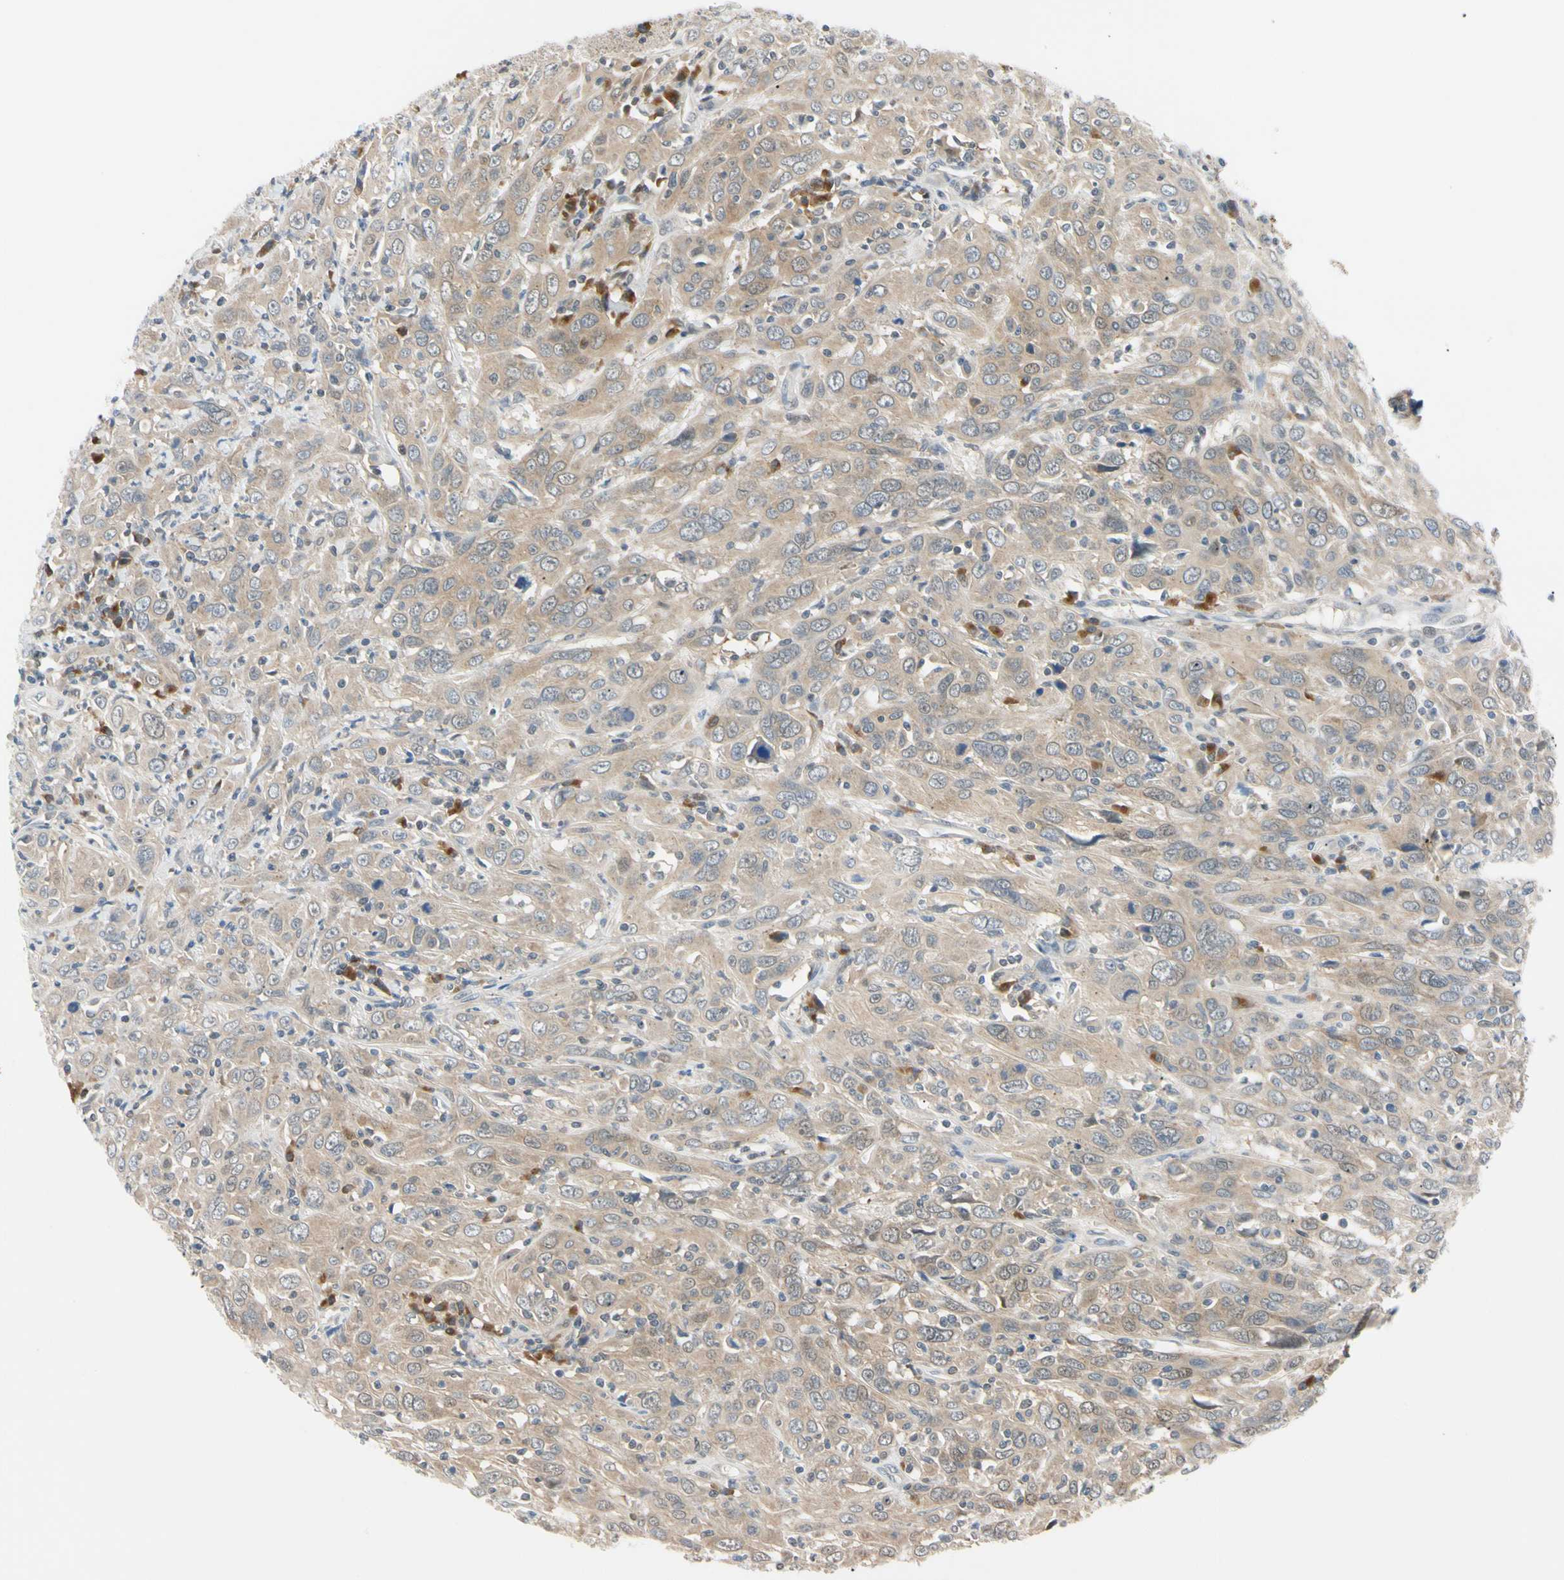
{"staining": {"intensity": "weak", "quantity": ">75%", "location": "cytoplasmic/membranous"}, "tissue": "cervical cancer", "cell_type": "Tumor cells", "image_type": "cancer", "snomed": [{"axis": "morphology", "description": "Squamous cell carcinoma, NOS"}, {"axis": "topography", "description": "Cervix"}], "caption": "An IHC histopathology image of tumor tissue is shown. Protein staining in brown highlights weak cytoplasmic/membranous positivity in cervical cancer within tumor cells. (IHC, brightfield microscopy, high magnification).", "gene": "SEC23B", "patient": {"sex": "female", "age": 46}}